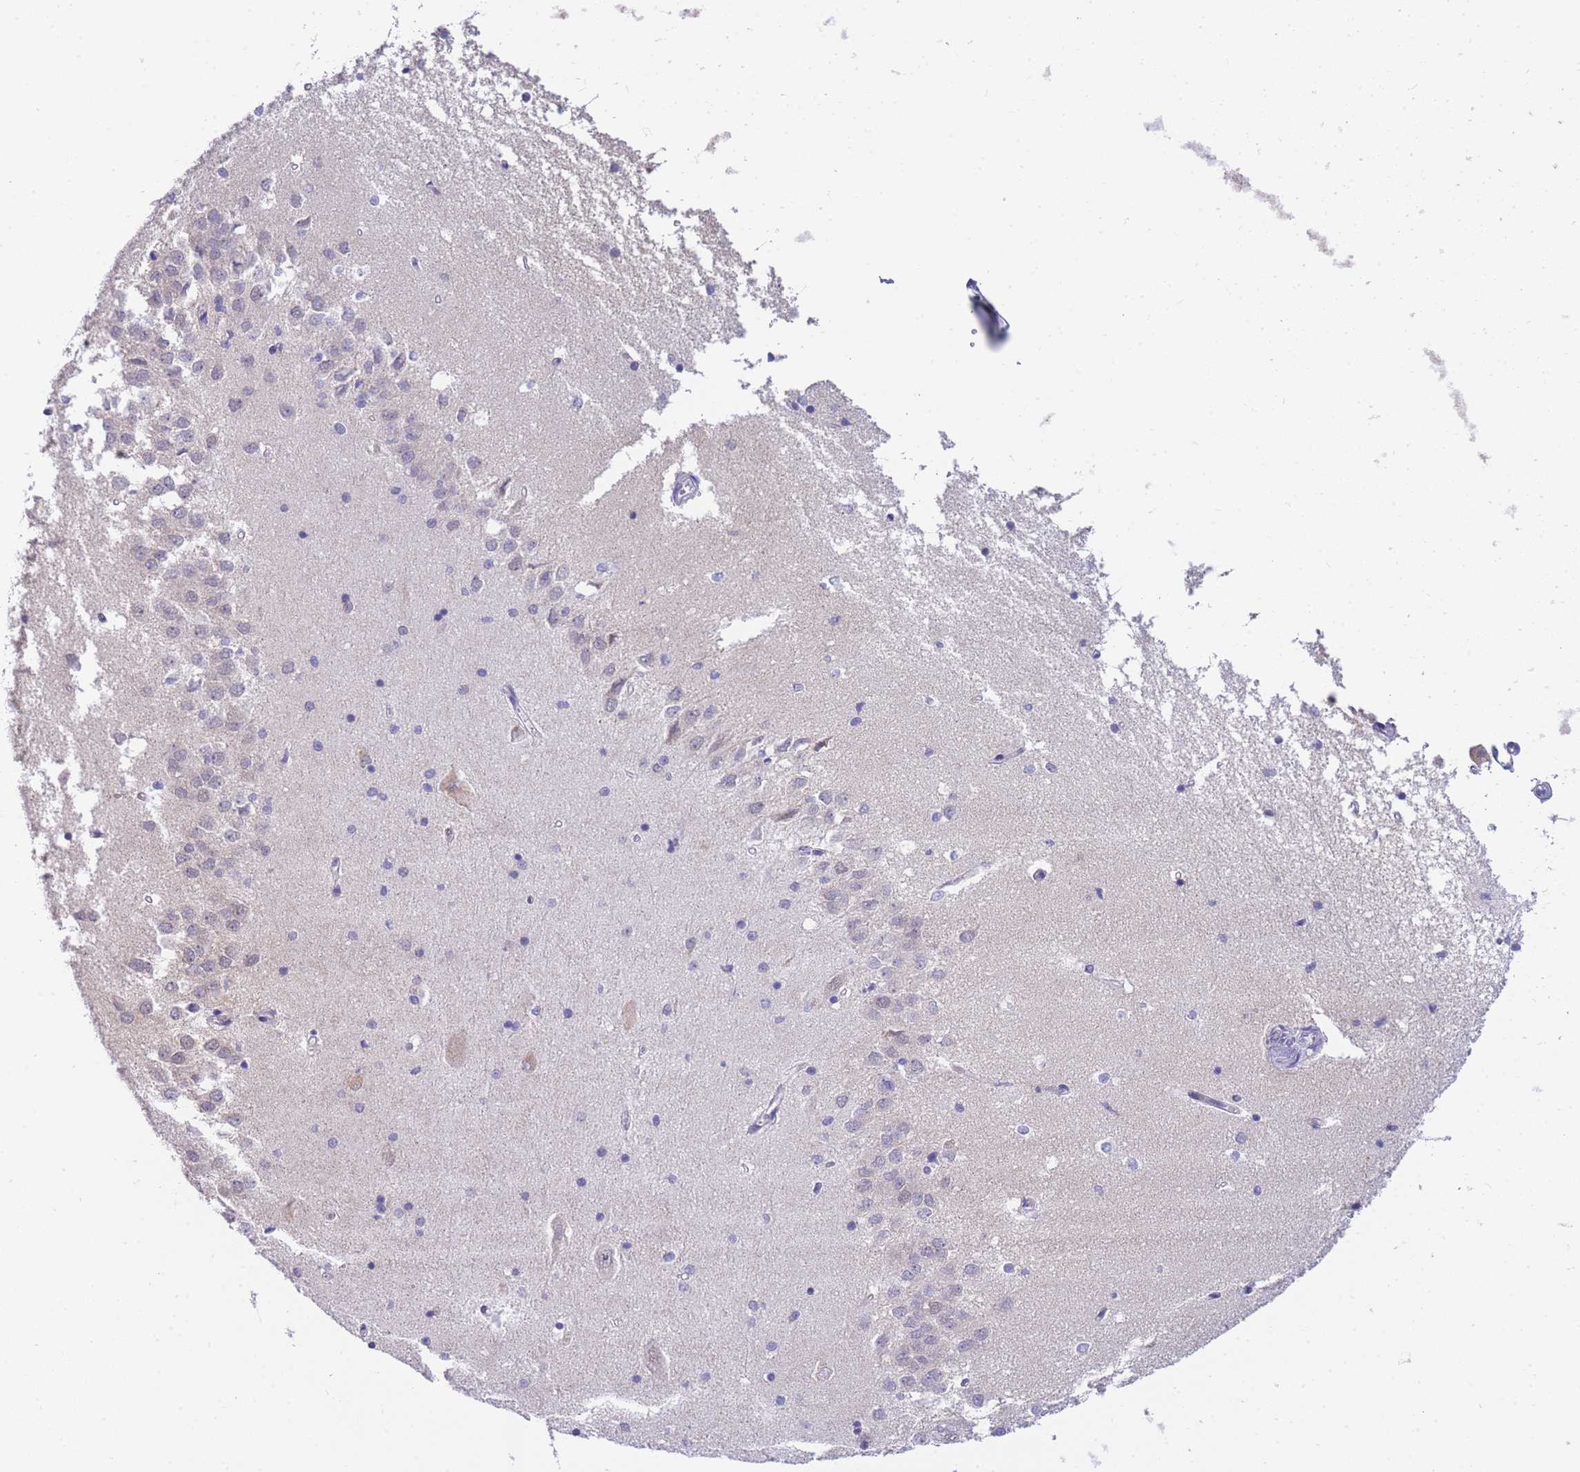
{"staining": {"intensity": "negative", "quantity": "none", "location": "none"}, "tissue": "hippocampus", "cell_type": "Glial cells", "image_type": "normal", "snomed": [{"axis": "morphology", "description": "Normal tissue, NOS"}, {"axis": "topography", "description": "Hippocampus"}], "caption": "A high-resolution histopathology image shows immunohistochemistry (IHC) staining of benign hippocampus, which reveals no significant expression in glial cells.", "gene": "FRAT2", "patient": {"sex": "male", "age": 45}}